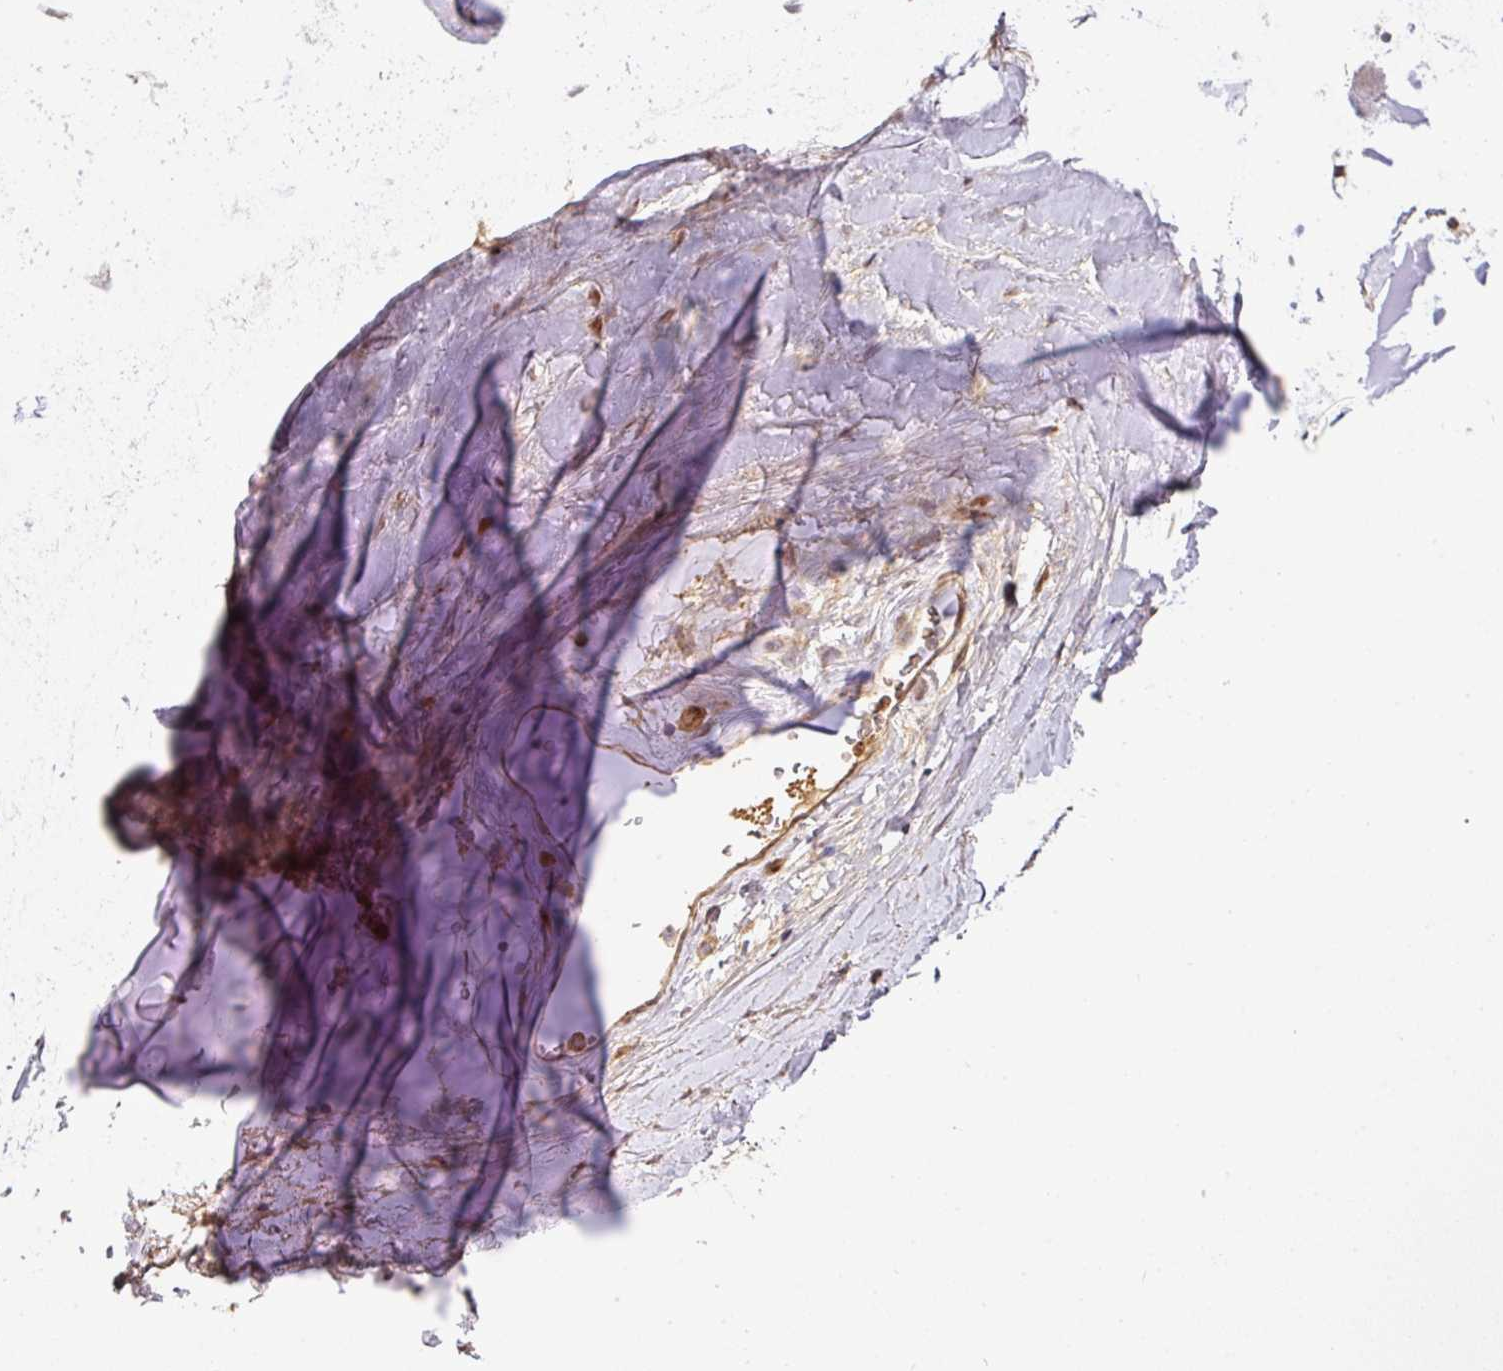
{"staining": {"intensity": "weak", "quantity": "25%-75%", "location": "cytoplasmic/membranous"}, "tissue": "adipose tissue", "cell_type": "Adipocytes", "image_type": "normal", "snomed": [{"axis": "morphology", "description": "Normal tissue, NOS"}, {"axis": "topography", "description": "Cartilage tissue"}, {"axis": "topography", "description": "Bronchus"}], "caption": "Benign adipose tissue reveals weak cytoplasmic/membranous staining in approximately 25%-75% of adipocytes, visualized by immunohistochemistry.", "gene": "MALSU1", "patient": {"sex": "male", "age": 58}}